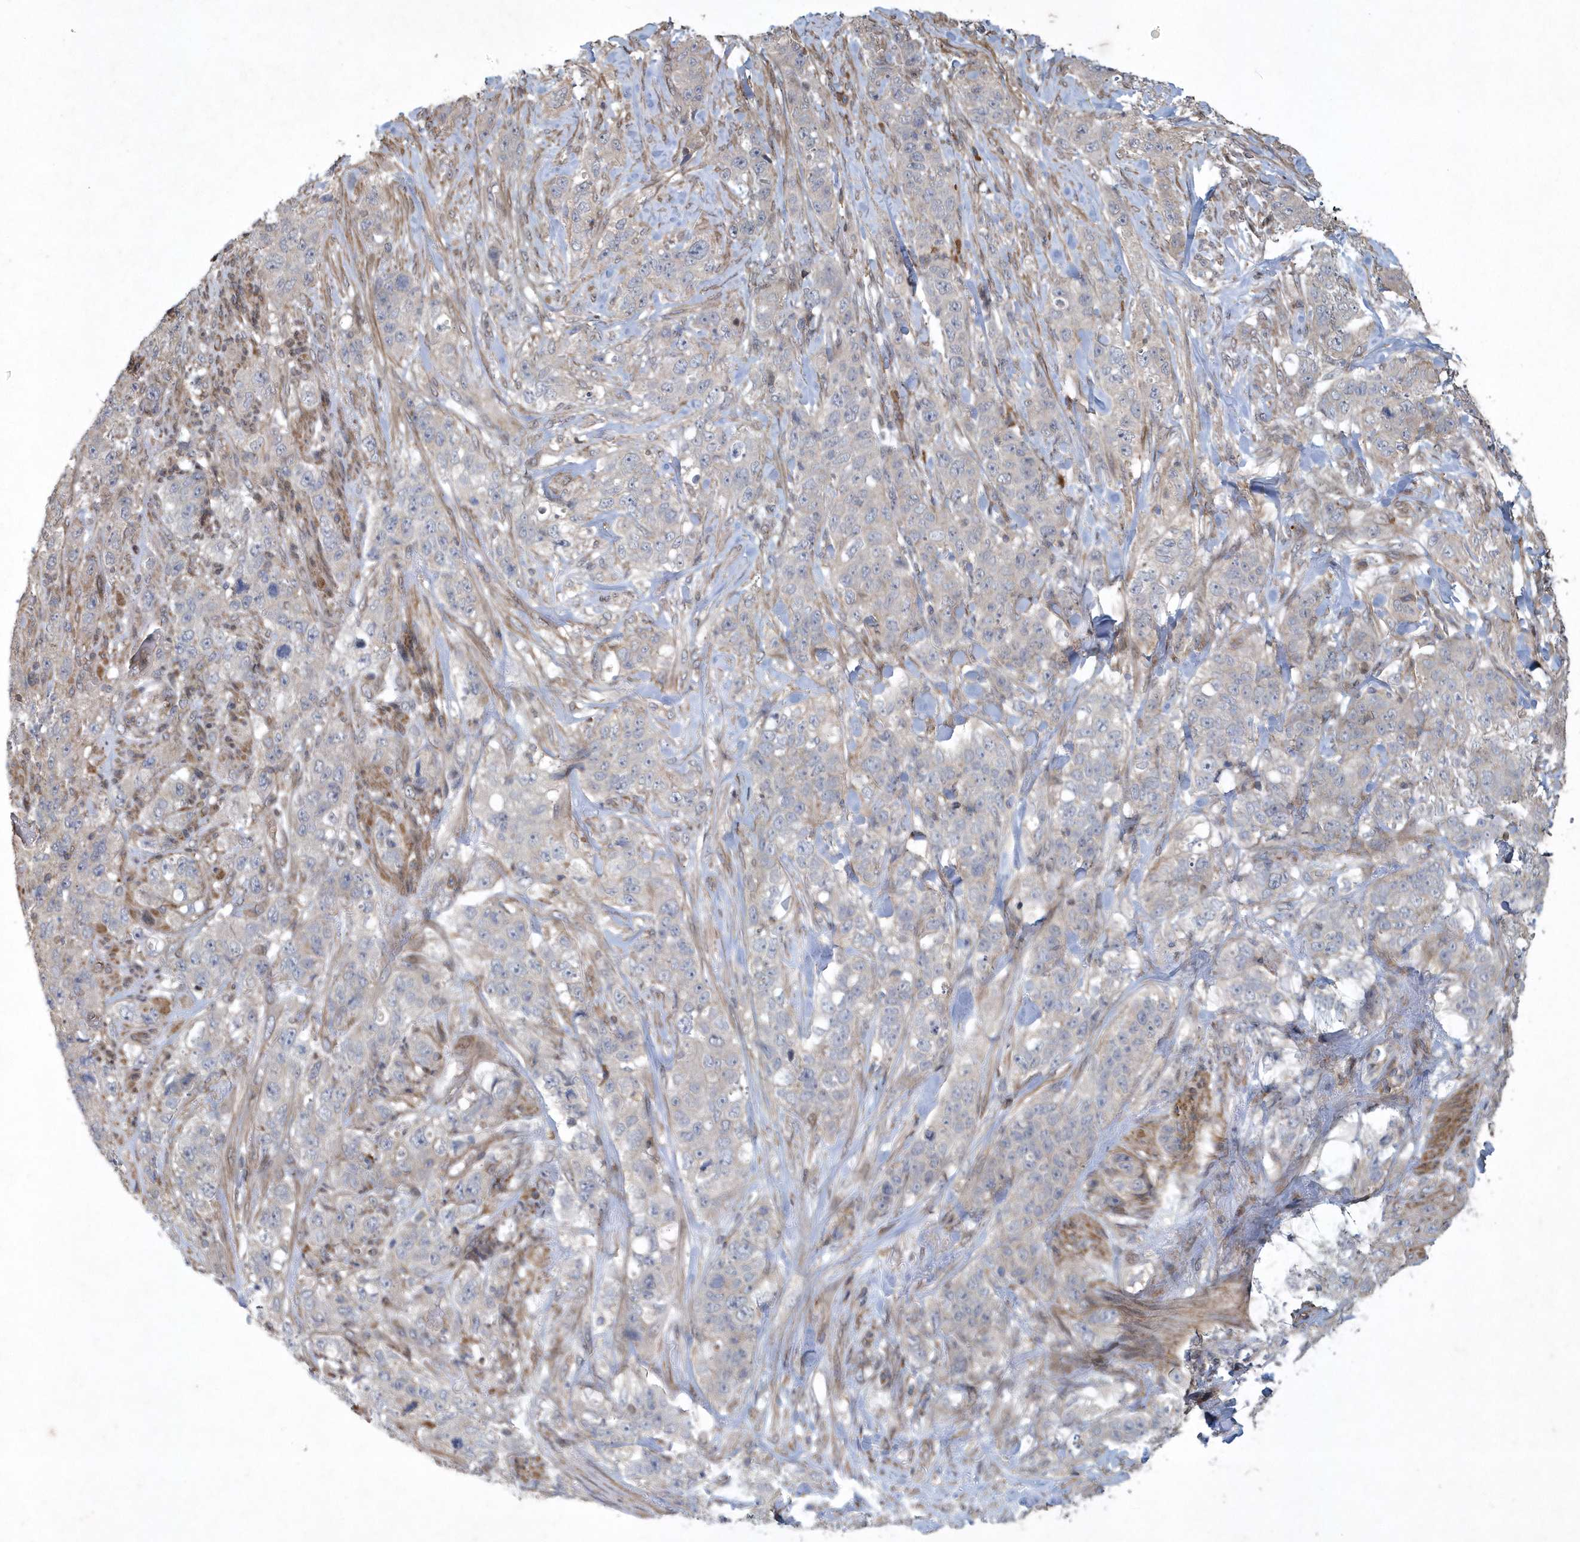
{"staining": {"intensity": "weak", "quantity": "<25%", "location": "cytoplasmic/membranous"}, "tissue": "stomach cancer", "cell_type": "Tumor cells", "image_type": "cancer", "snomed": [{"axis": "morphology", "description": "Adenocarcinoma, NOS"}, {"axis": "topography", "description": "Stomach"}], "caption": "Immunohistochemistry (IHC) photomicrograph of neoplastic tissue: human stomach adenocarcinoma stained with DAB (3,3'-diaminobenzidine) exhibits no significant protein positivity in tumor cells. (DAB immunohistochemistry (IHC) visualized using brightfield microscopy, high magnification).", "gene": "N4BP2", "patient": {"sex": "male", "age": 48}}